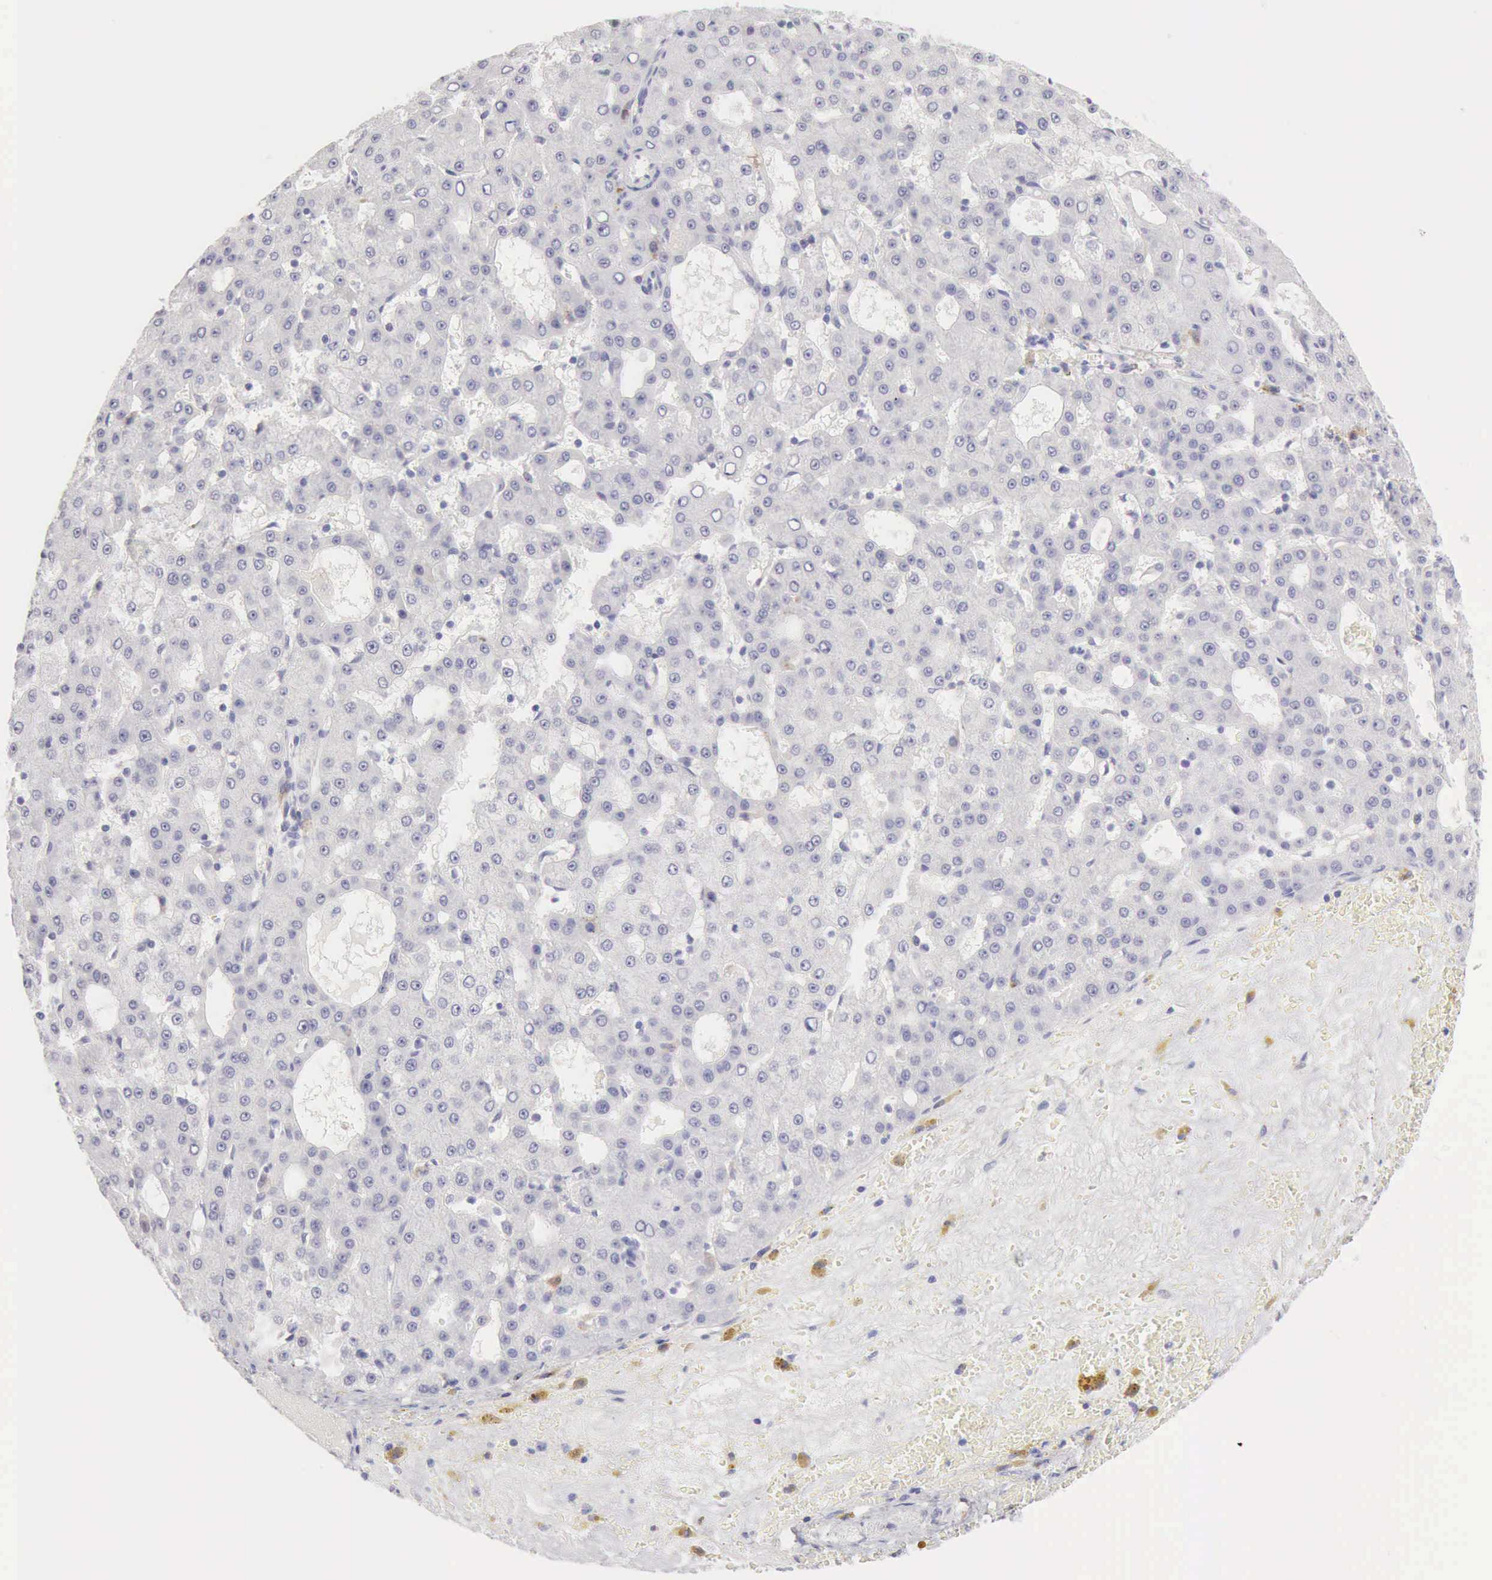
{"staining": {"intensity": "negative", "quantity": "none", "location": "none"}, "tissue": "liver cancer", "cell_type": "Tumor cells", "image_type": "cancer", "snomed": [{"axis": "morphology", "description": "Carcinoma, Hepatocellular, NOS"}, {"axis": "topography", "description": "Liver"}], "caption": "This is an IHC photomicrograph of human hepatocellular carcinoma (liver). There is no positivity in tumor cells.", "gene": "RNASE1", "patient": {"sex": "male", "age": 47}}